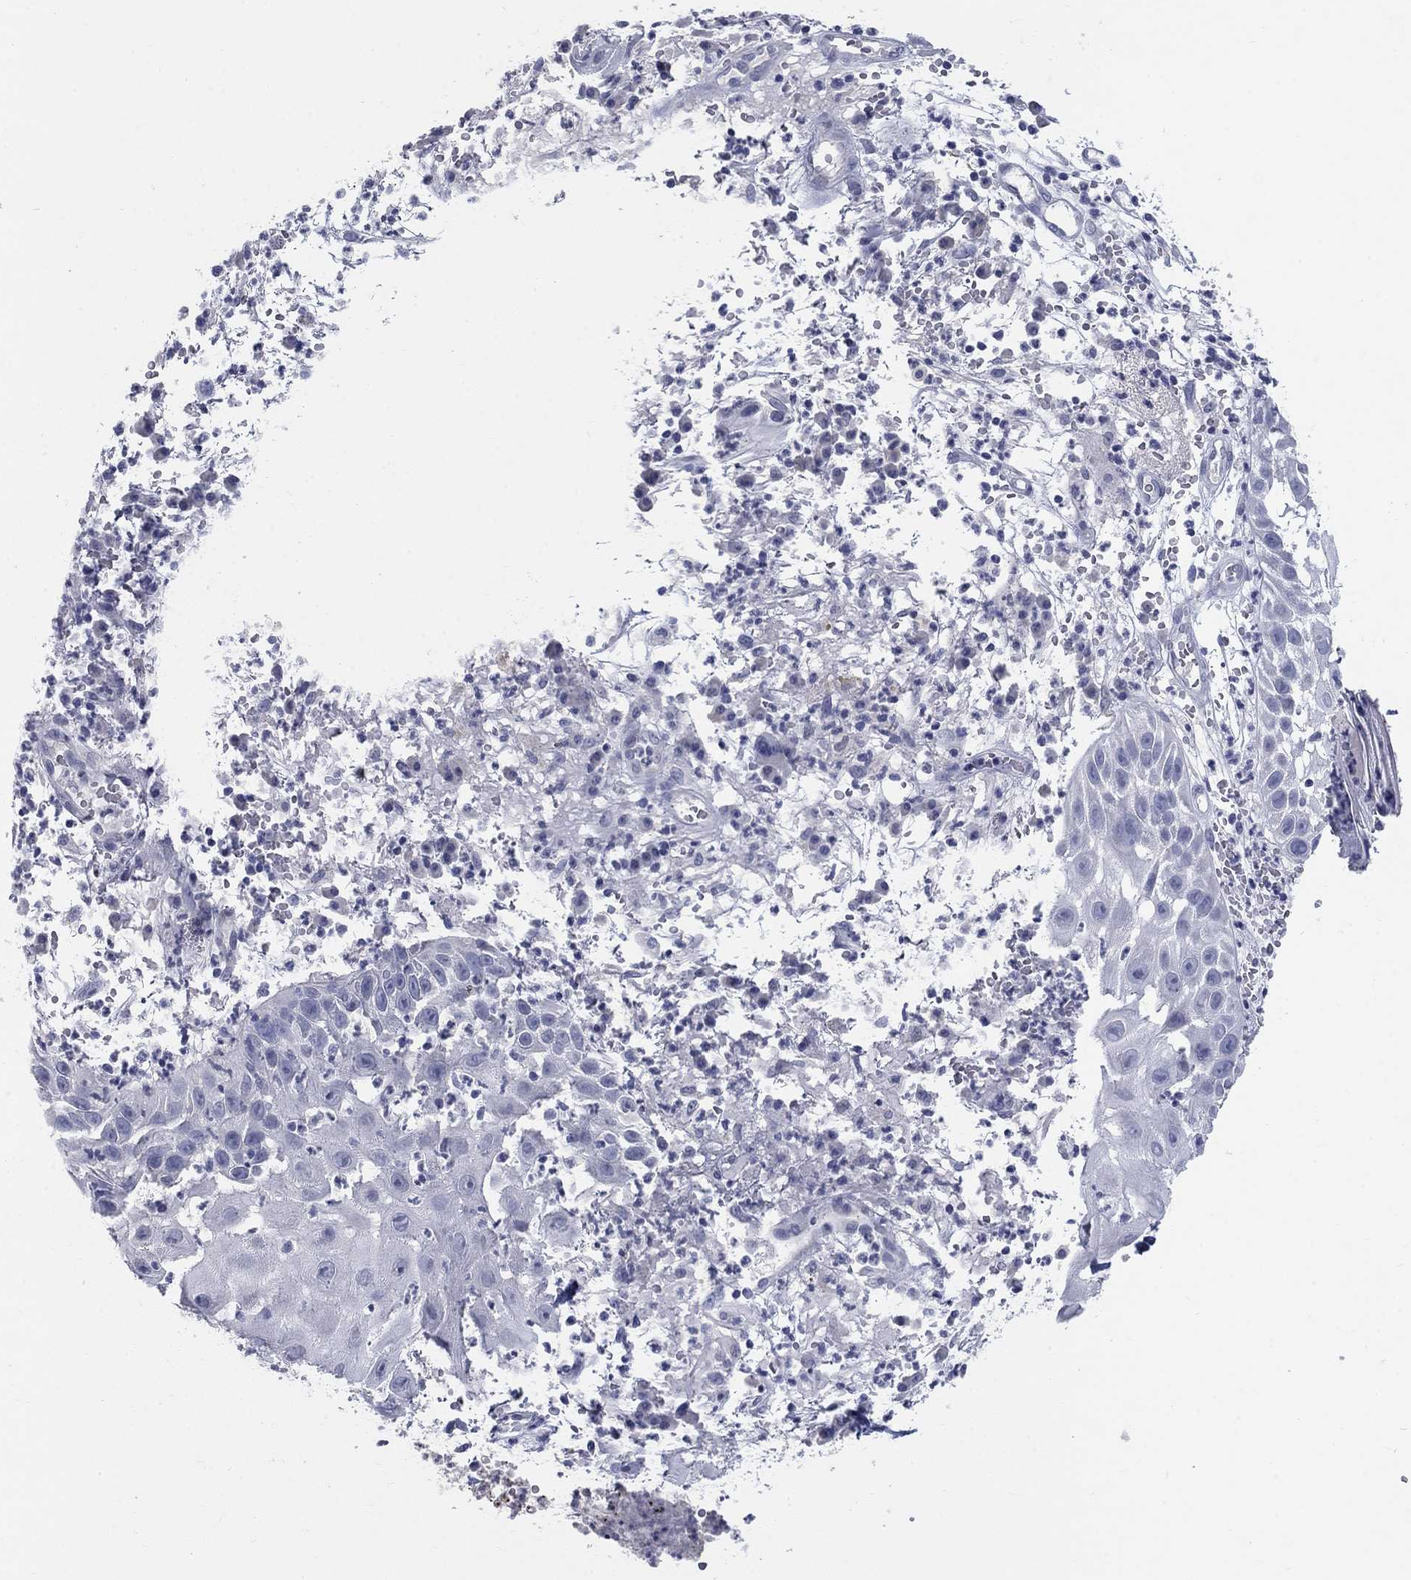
{"staining": {"intensity": "negative", "quantity": "none", "location": "none"}, "tissue": "skin cancer", "cell_type": "Tumor cells", "image_type": "cancer", "snomed": [{"axis": "morphology", "description": "Normal tissue, NOS"}, {"axis": "morphology", "description": "Squamous cell carcinoma, NOS"}, {"axis": "topography", "description": "Skin"}], "caption": "Tumor cells show no significant protein positivity in skin cancer. (Immunohistochemistry, brightfield microscopy, high magnification).", "gene": "ELAVL4", "patient": {"sex": "male", "age": 79}}